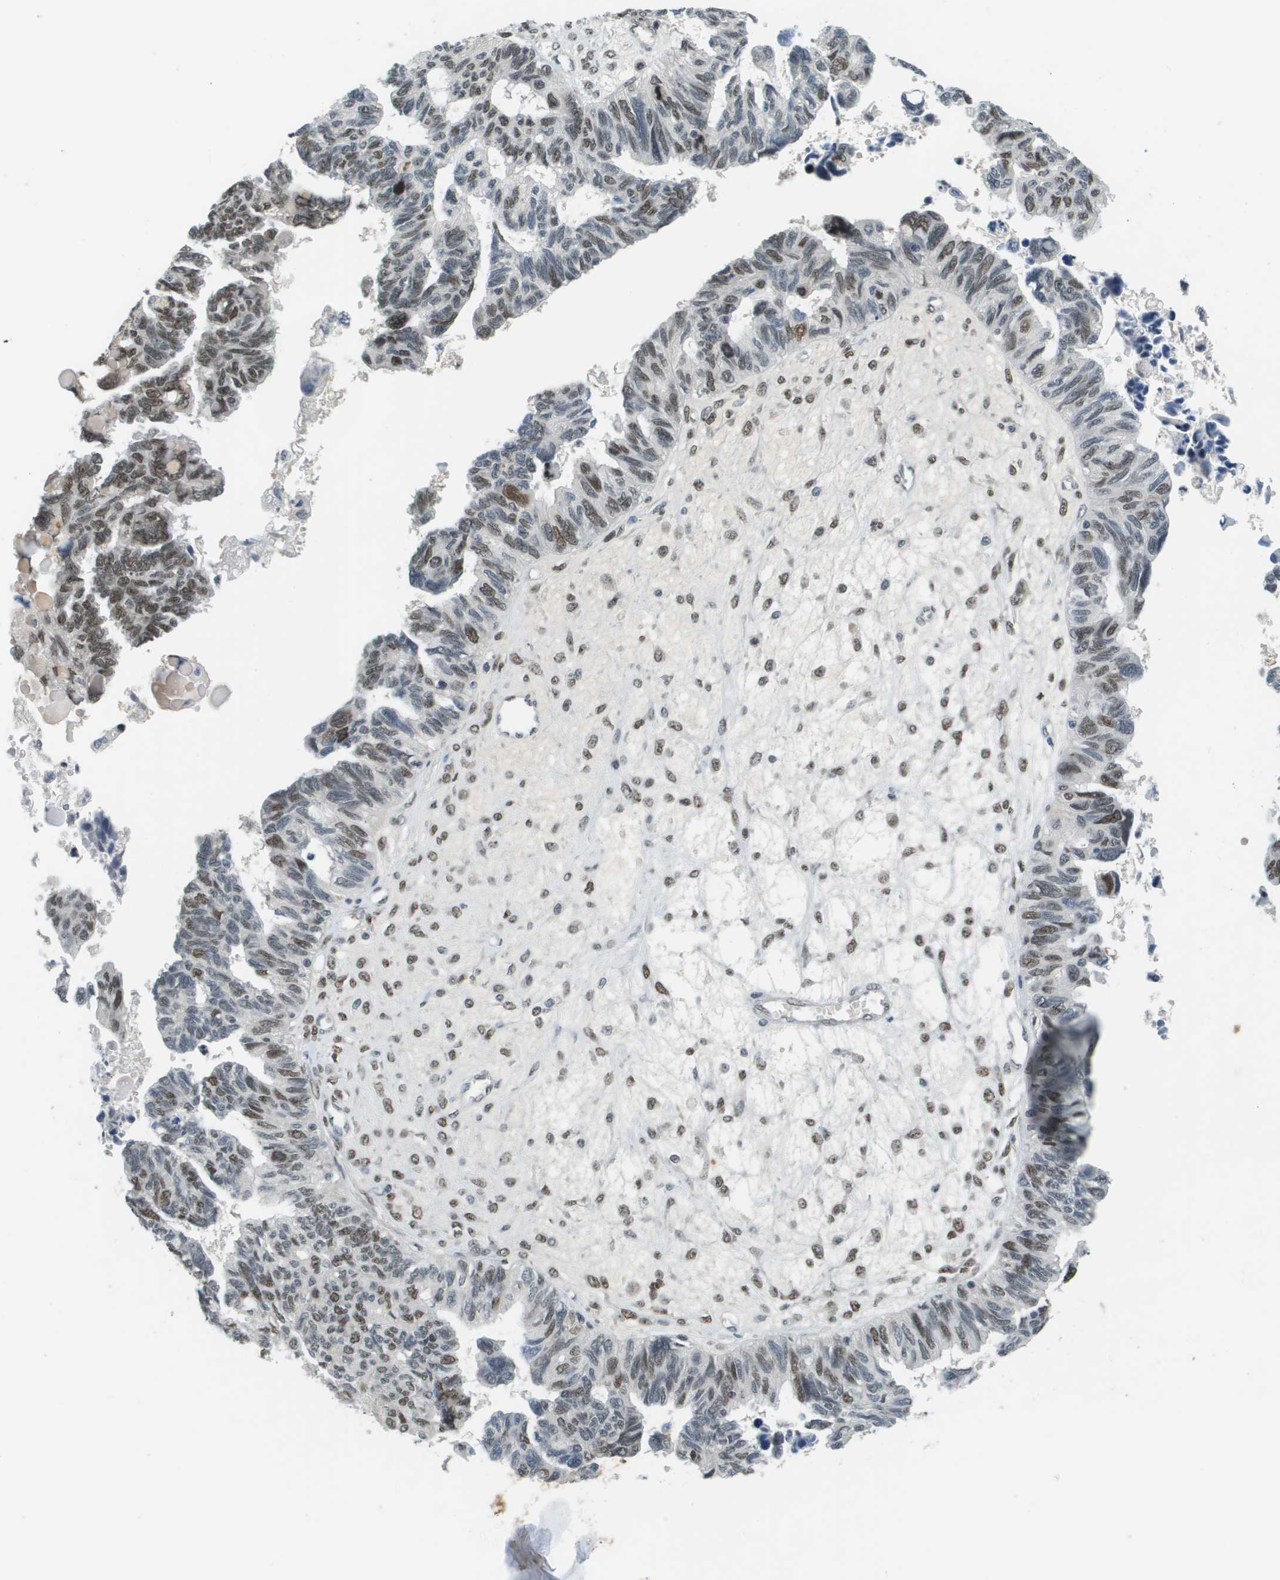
{"staining": {"intensity": "moderate", "quantity": "25%-75%", "location": "nuclear"}, "tissue": "ovarian cancer", "cell_type": "Tumor cells", "image_type": "cancer", "snomed": [{"axis": "morphology", "description": "Cystadenocarcinoma, serous, NOS"}, {"axis": "topography", "description": "Ovary"}], "caption": "Immunohistochemistry (IHC) (DAB) staining of ovarian serous cystadenocarcinoma exhibits moderate nuclear protein expression in about 25%-75% of tumor cells. (DAB IHC, brown staining for protein, blue staining for nuclei).", "gene": "CBX5", "patient": {"sex": "female", "age": 79}}